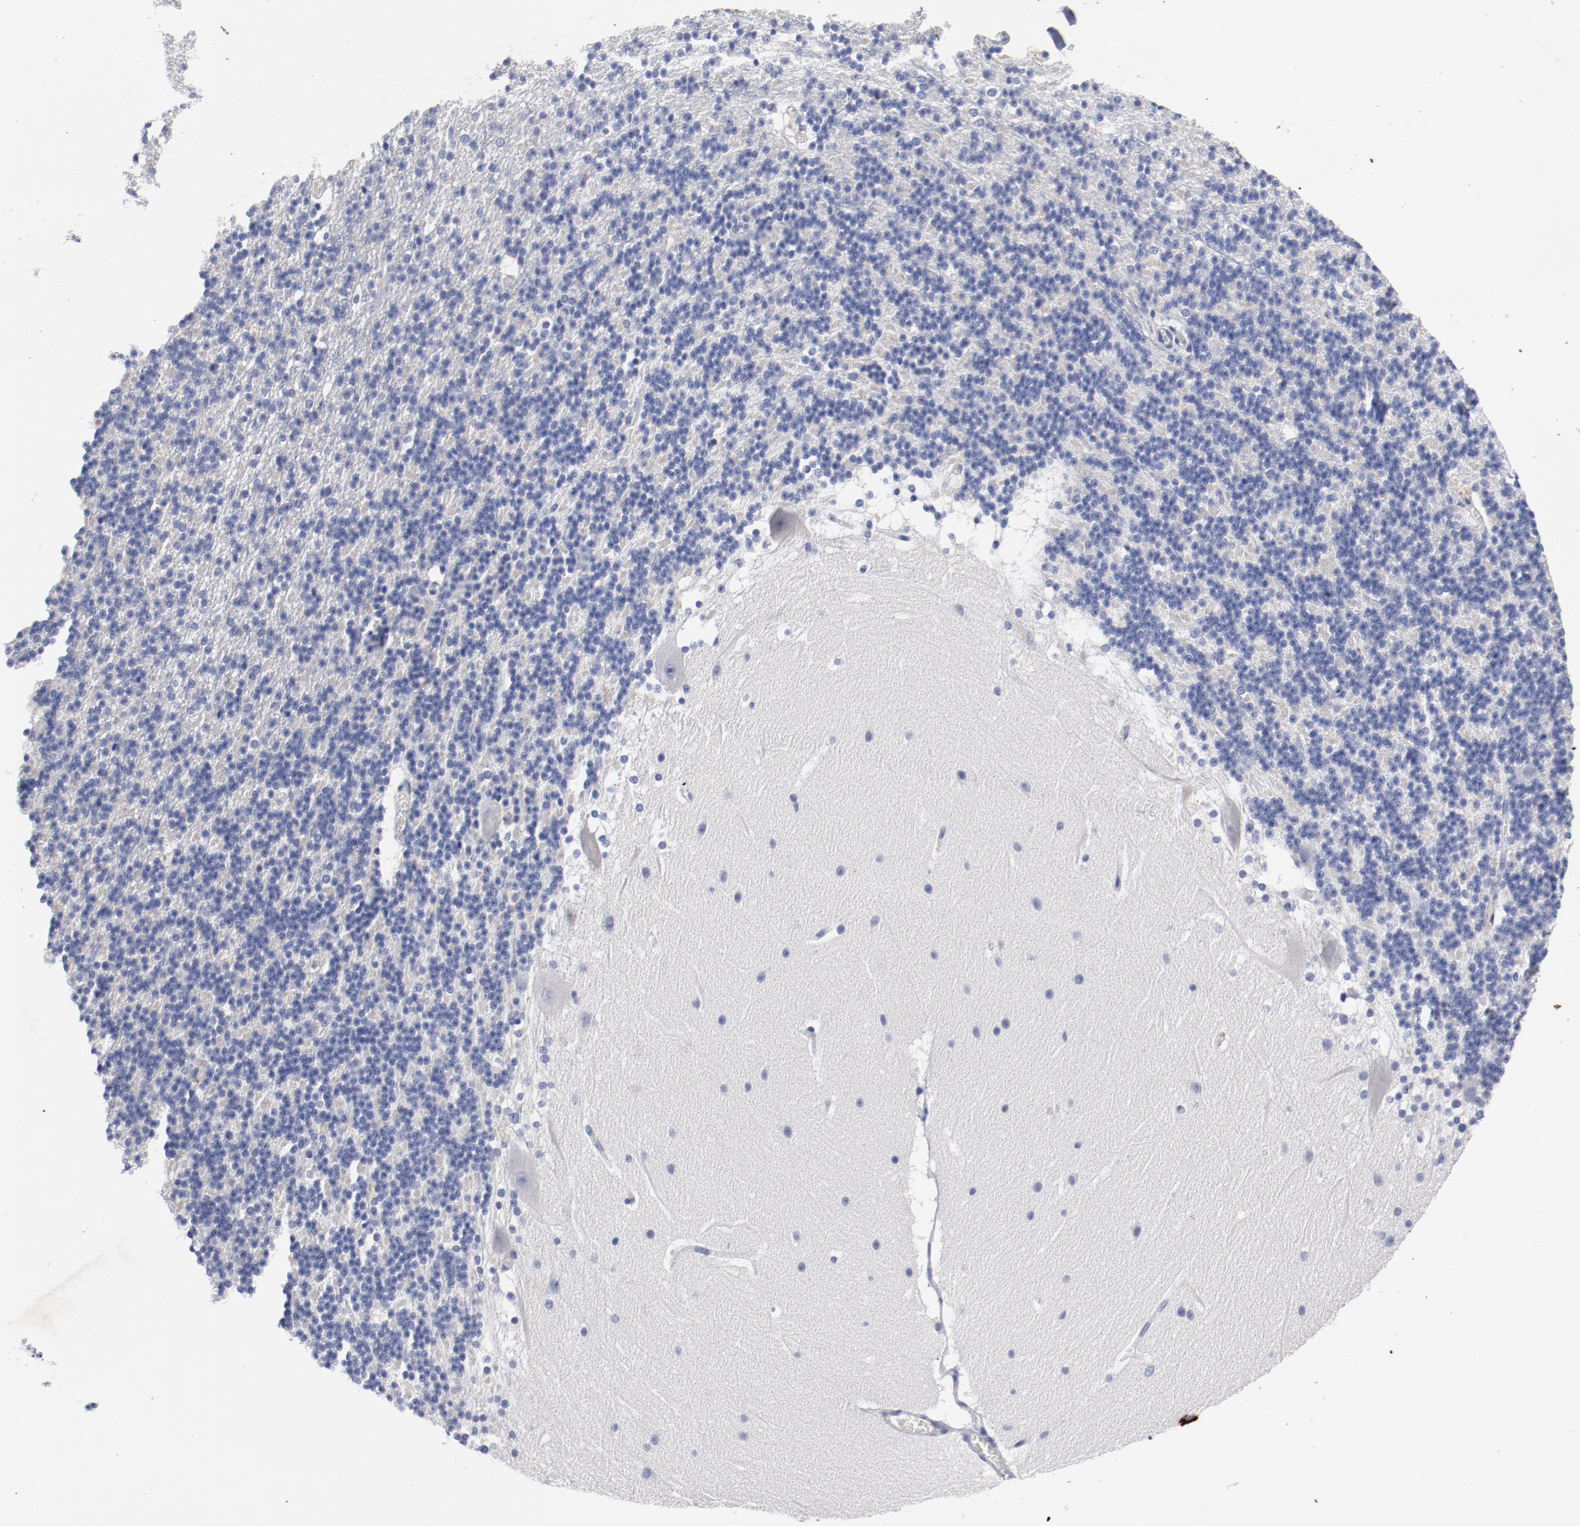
{"staining": {"intensity": "negative", "quantity": "none", "location": "none"}, "tissue": "cerebellum", "cell_type": "Cells in granular layer", "image_type": "normal", "snomed": [{"axis": "morphology", "description": "Normal tissue, NOS"}, {"axis": "topography", "description": "Cerebellum"}], "caption": "The micrograph exhibits no staining of cells in granular layer in normal cerebellum.", "gene": "TSPAN6", "patient": {"sex": "female", "age": 19}}